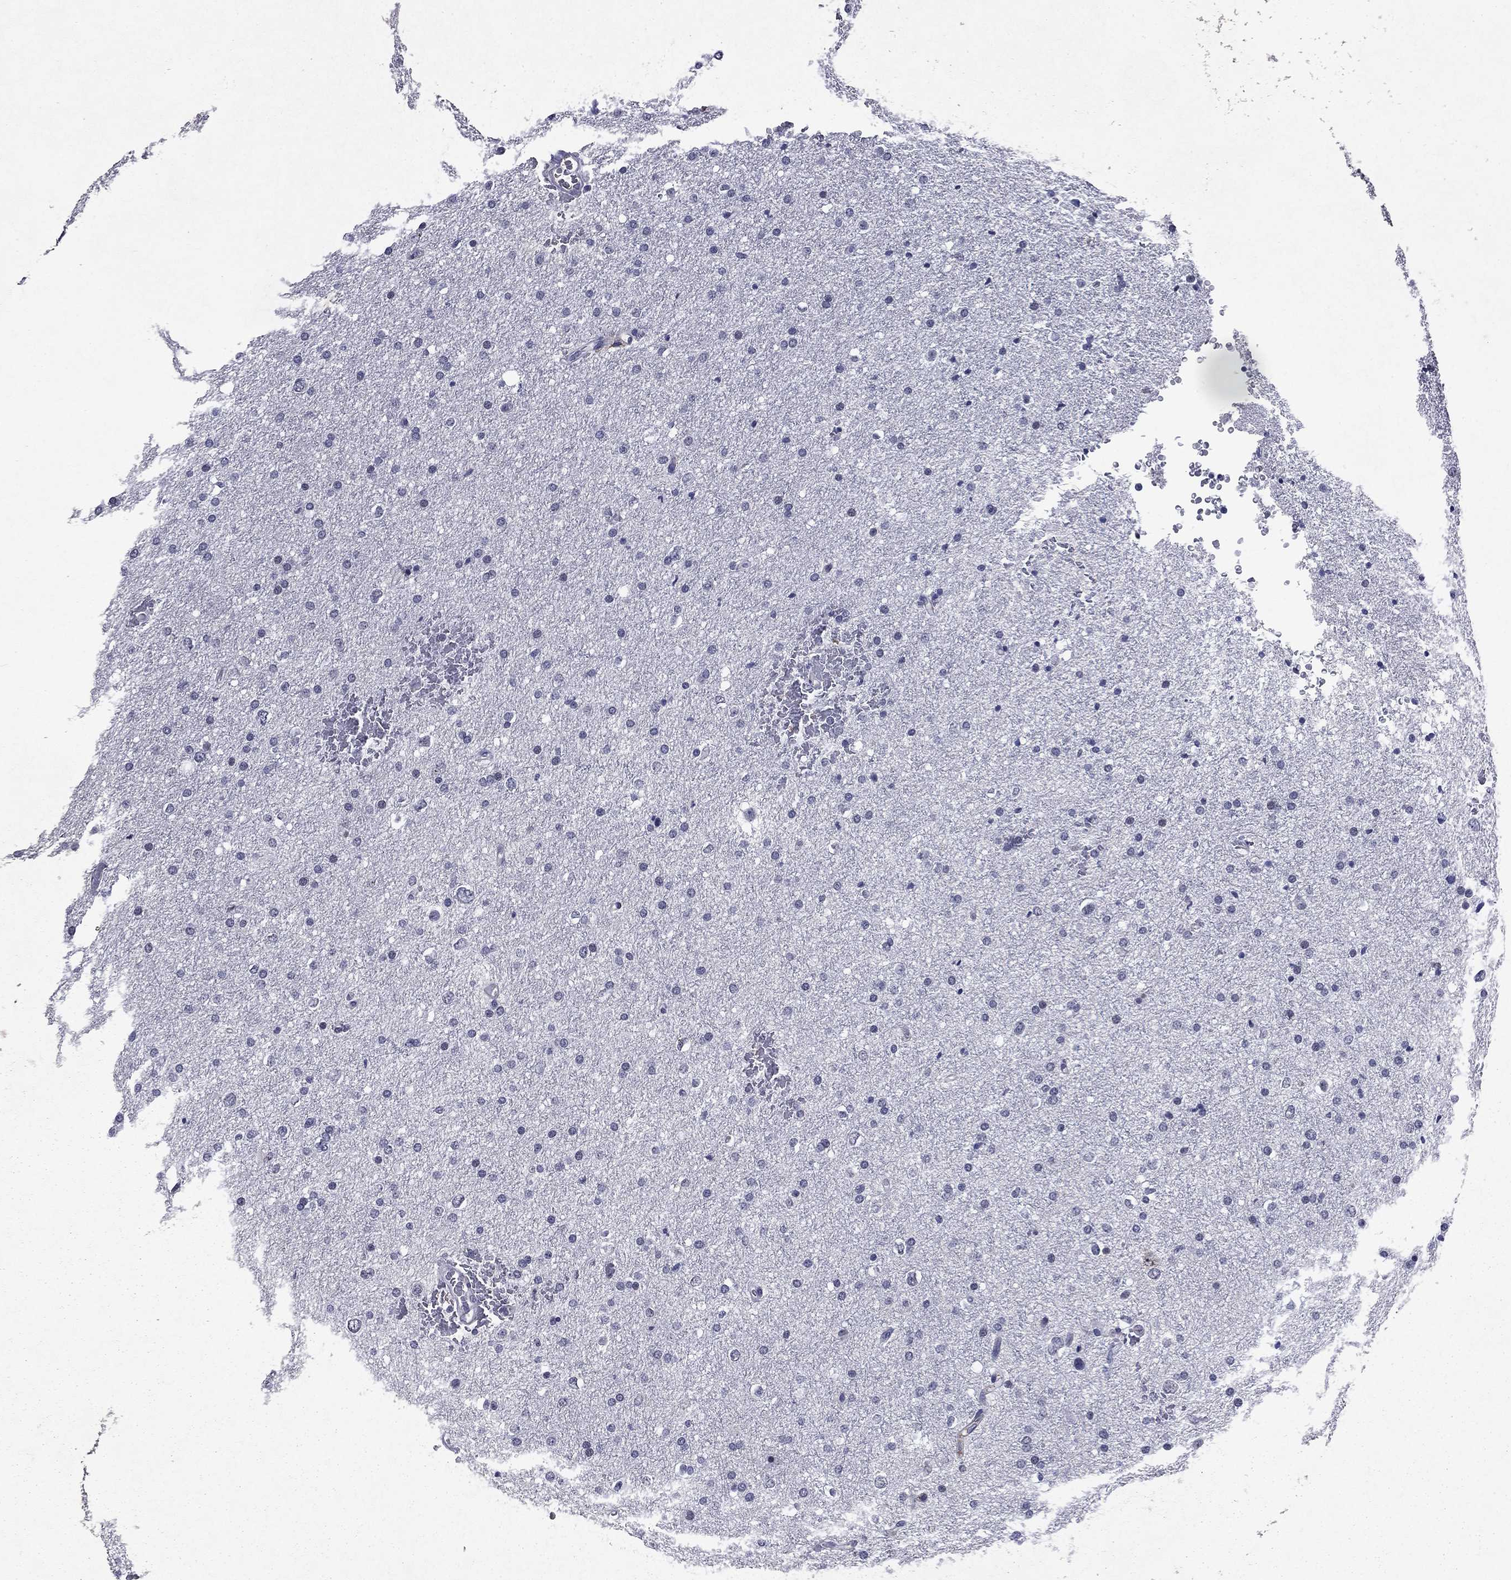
{"staining": {"intensity": "negative", "quantity": "none", "location": "none"}, "tissue": "glioma", "cell_type": "Tumor cells", "image_type": "cancer", "snomed": [{"axis": "morphology", "description": "Glioma, malignant, Low grade"}, {"axis": "topography", "description": "Brain"}], "caption": "DAB immunohistochemical staining of glioma exhibits no significant staining in tumor cells.", "gene": "ECM1", "patient": {"sex": "female", "age": 37}}